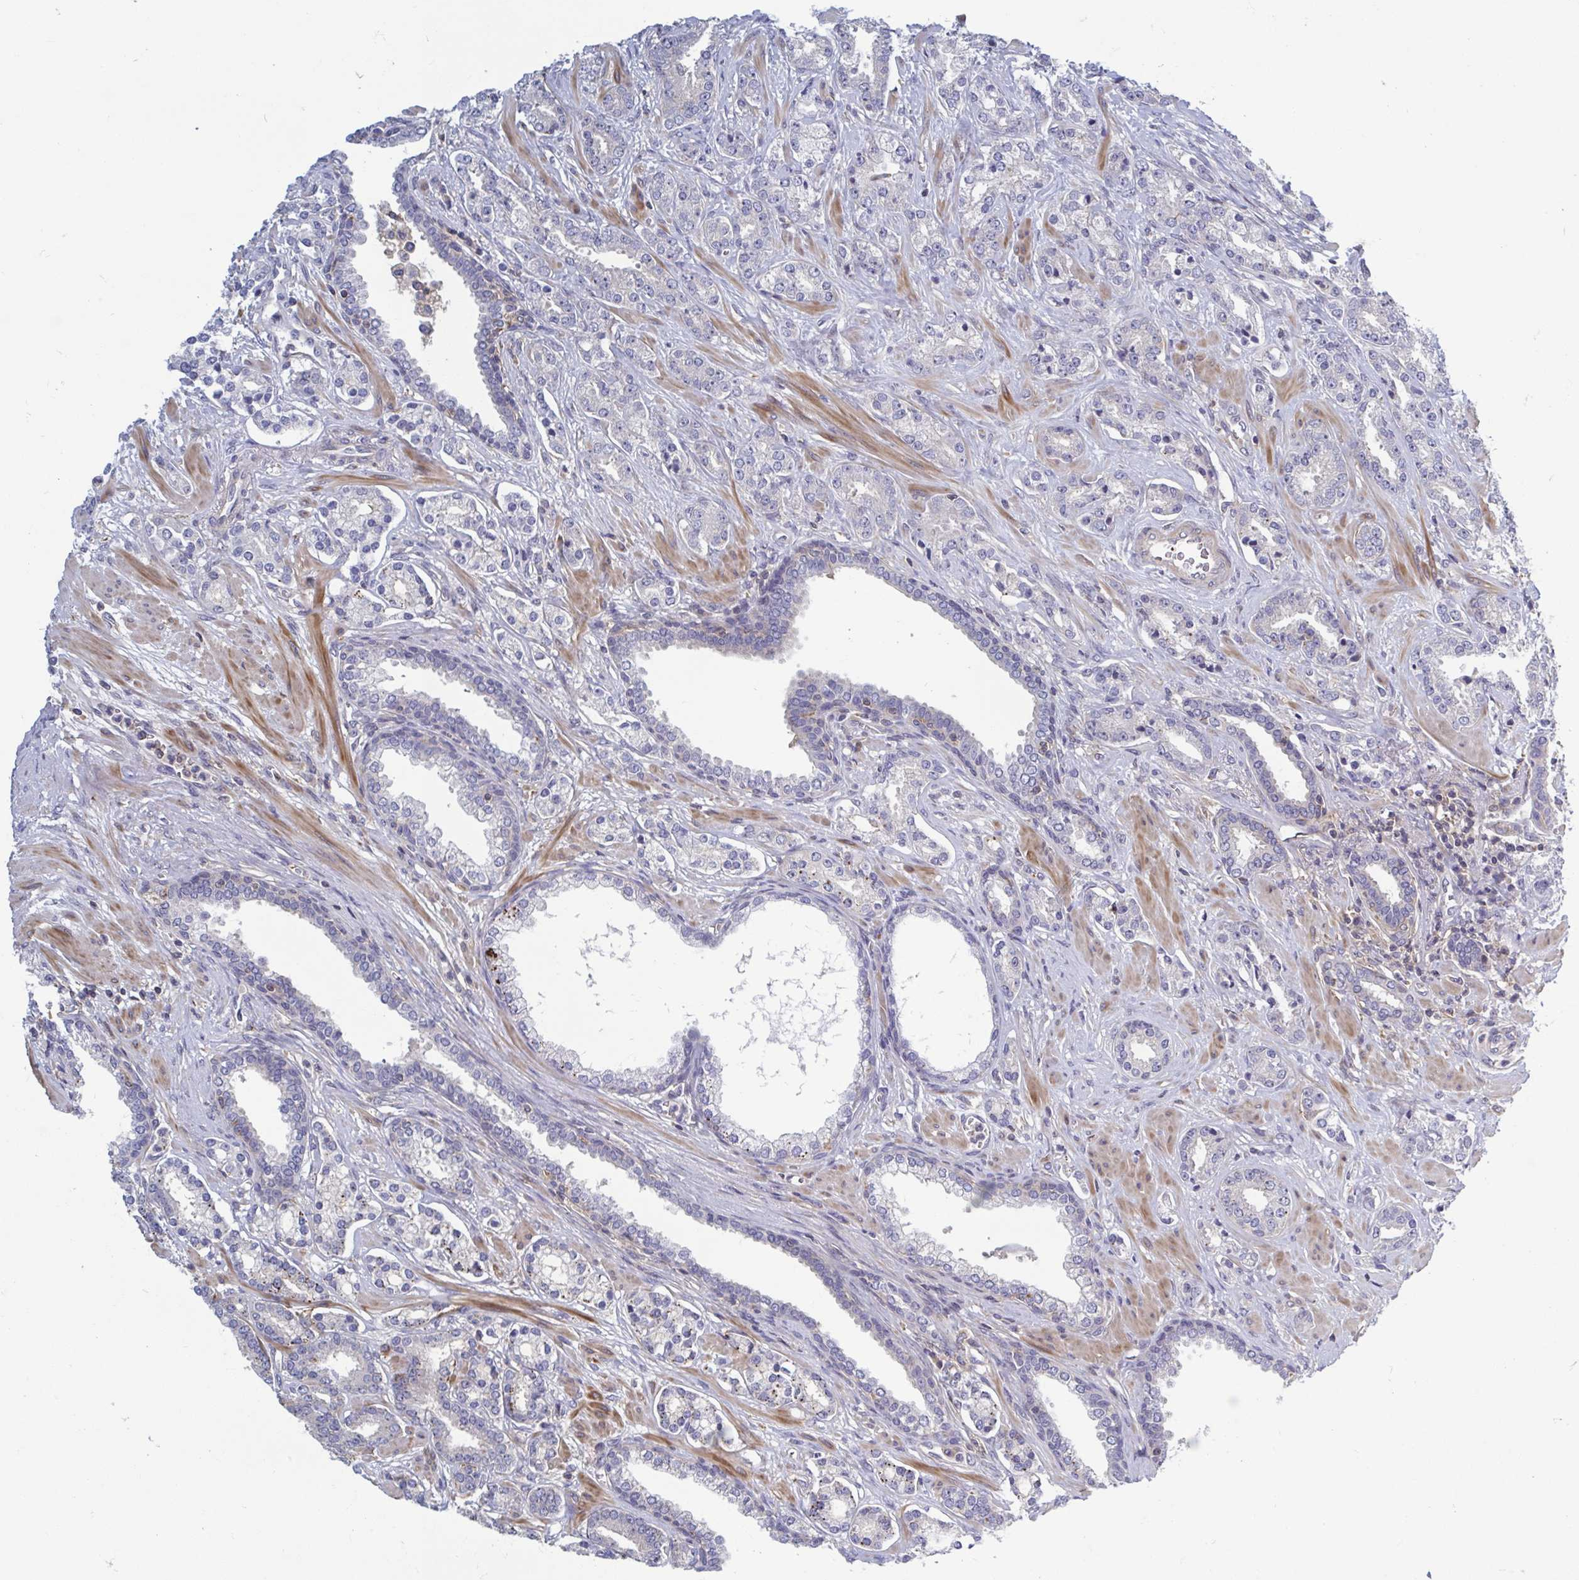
{"staining": {"intensity": "negative", "quantity": "none", "location": "none"}, "tissue": "prostate cancer", "cell_type": "Tumor cells", "image_type": "cancer", "snomed": [{"axis": "morphology", "description": "Adenocarcinoma, High grade"}, {"axis": "topography", "description": "Prostate"}], "caption": "Tumor cells are negative for protein expression in human prostate adenocarcinoma (high-grade).", "gene": "LRRC38", "patient": {"sex": "male", "age": 60}}